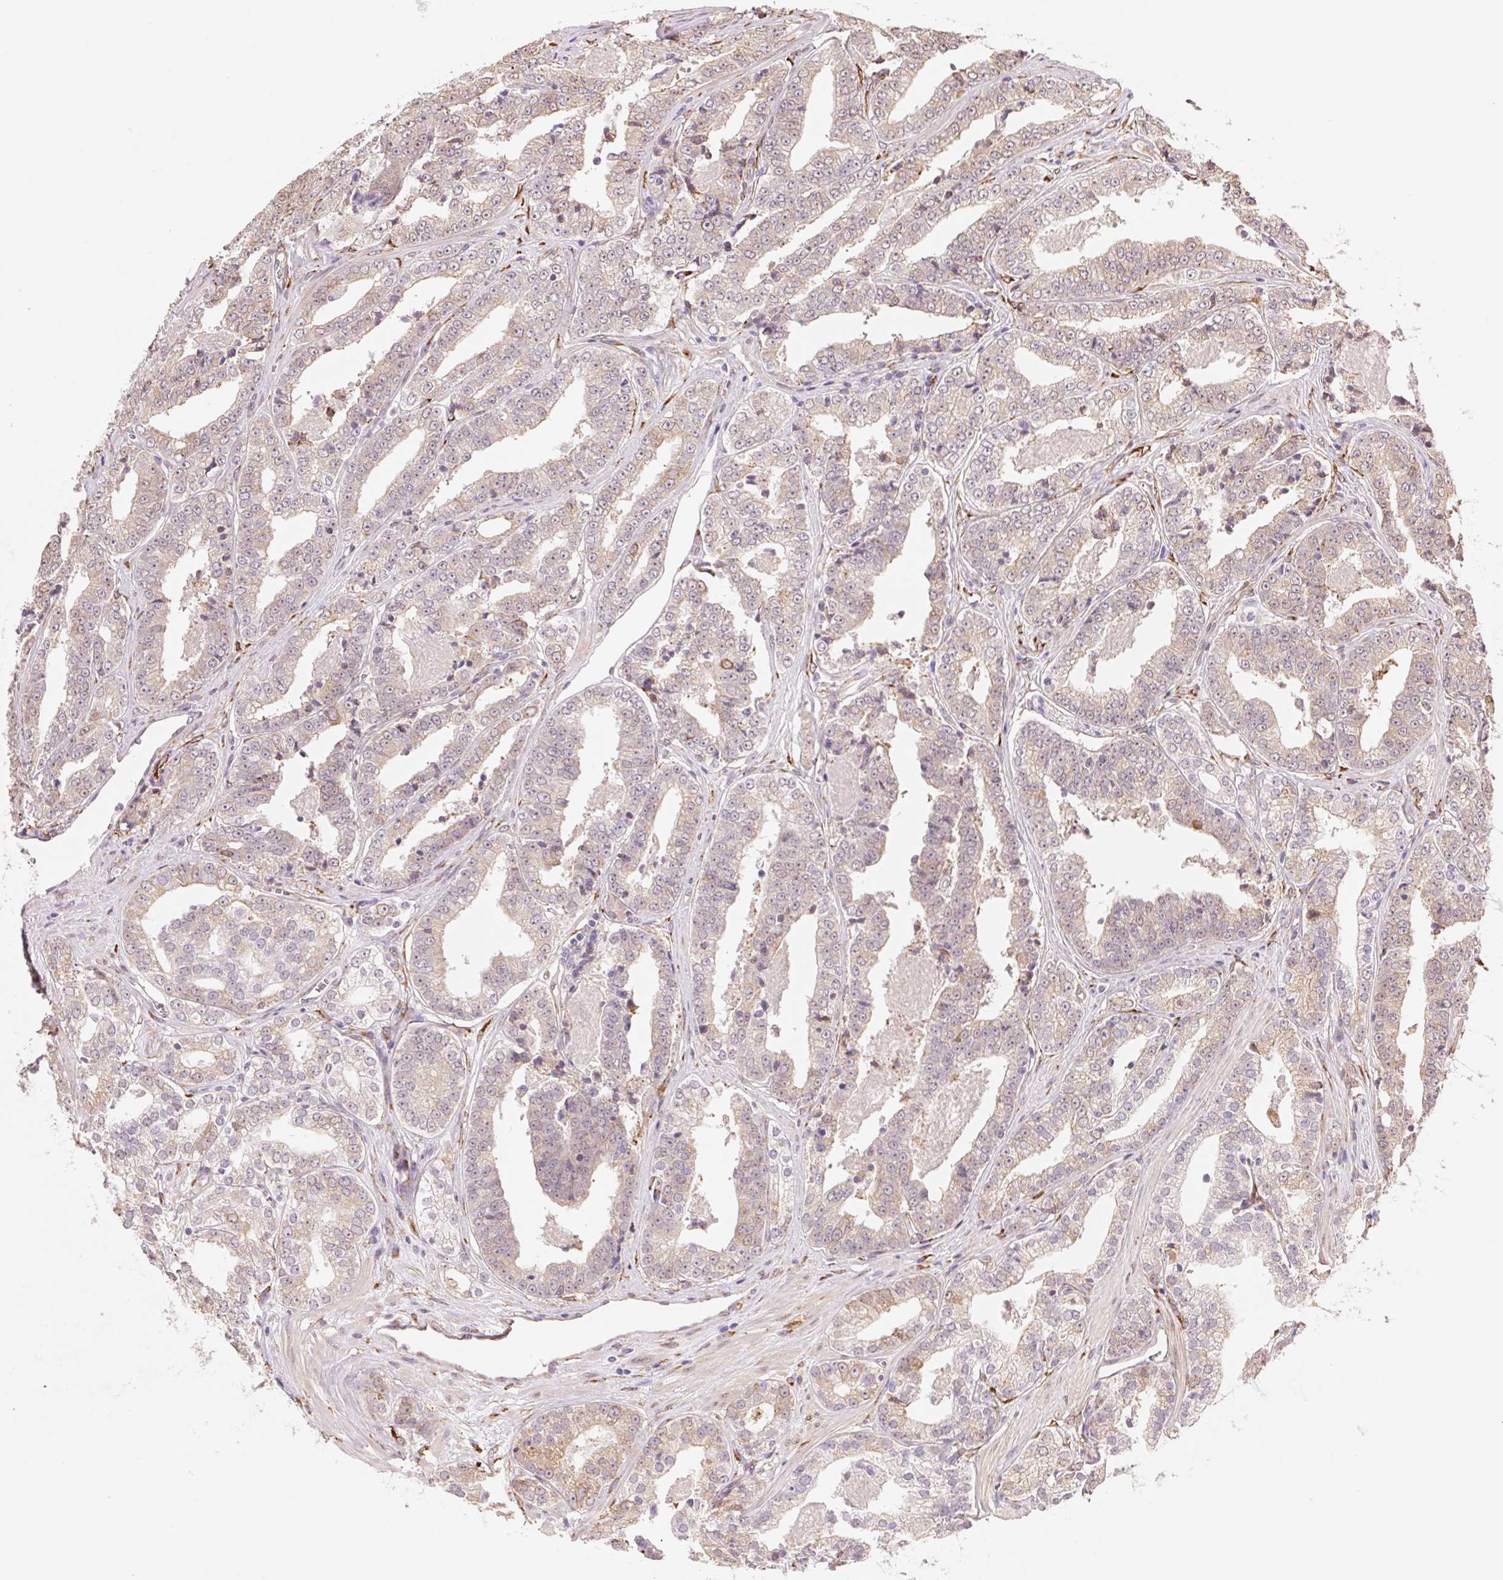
{"staining": {"intensity": "weak", "quantity": "25%-75%", "location": "cytoplasmic/membranous"}, "tissue": "prostate cancer", "cell_type": "Tumor cells", "image_type": "cancer", "snomed": [{"axis": "morphology", "description": "Adenocarcinoma, Low grade"}, {"axis": "topography", "description": "Prostate"}], "caption": "IHC micrograph of human prostate adenocarcinoma (low-grade) stained for a protein (brown), which reveals low levels of weak cytoplasmic/membranous expression in approximately 25%-75% of tumor cells.", "gene": "FKBP10", "patient": {"sex": "male", "age": 60}}